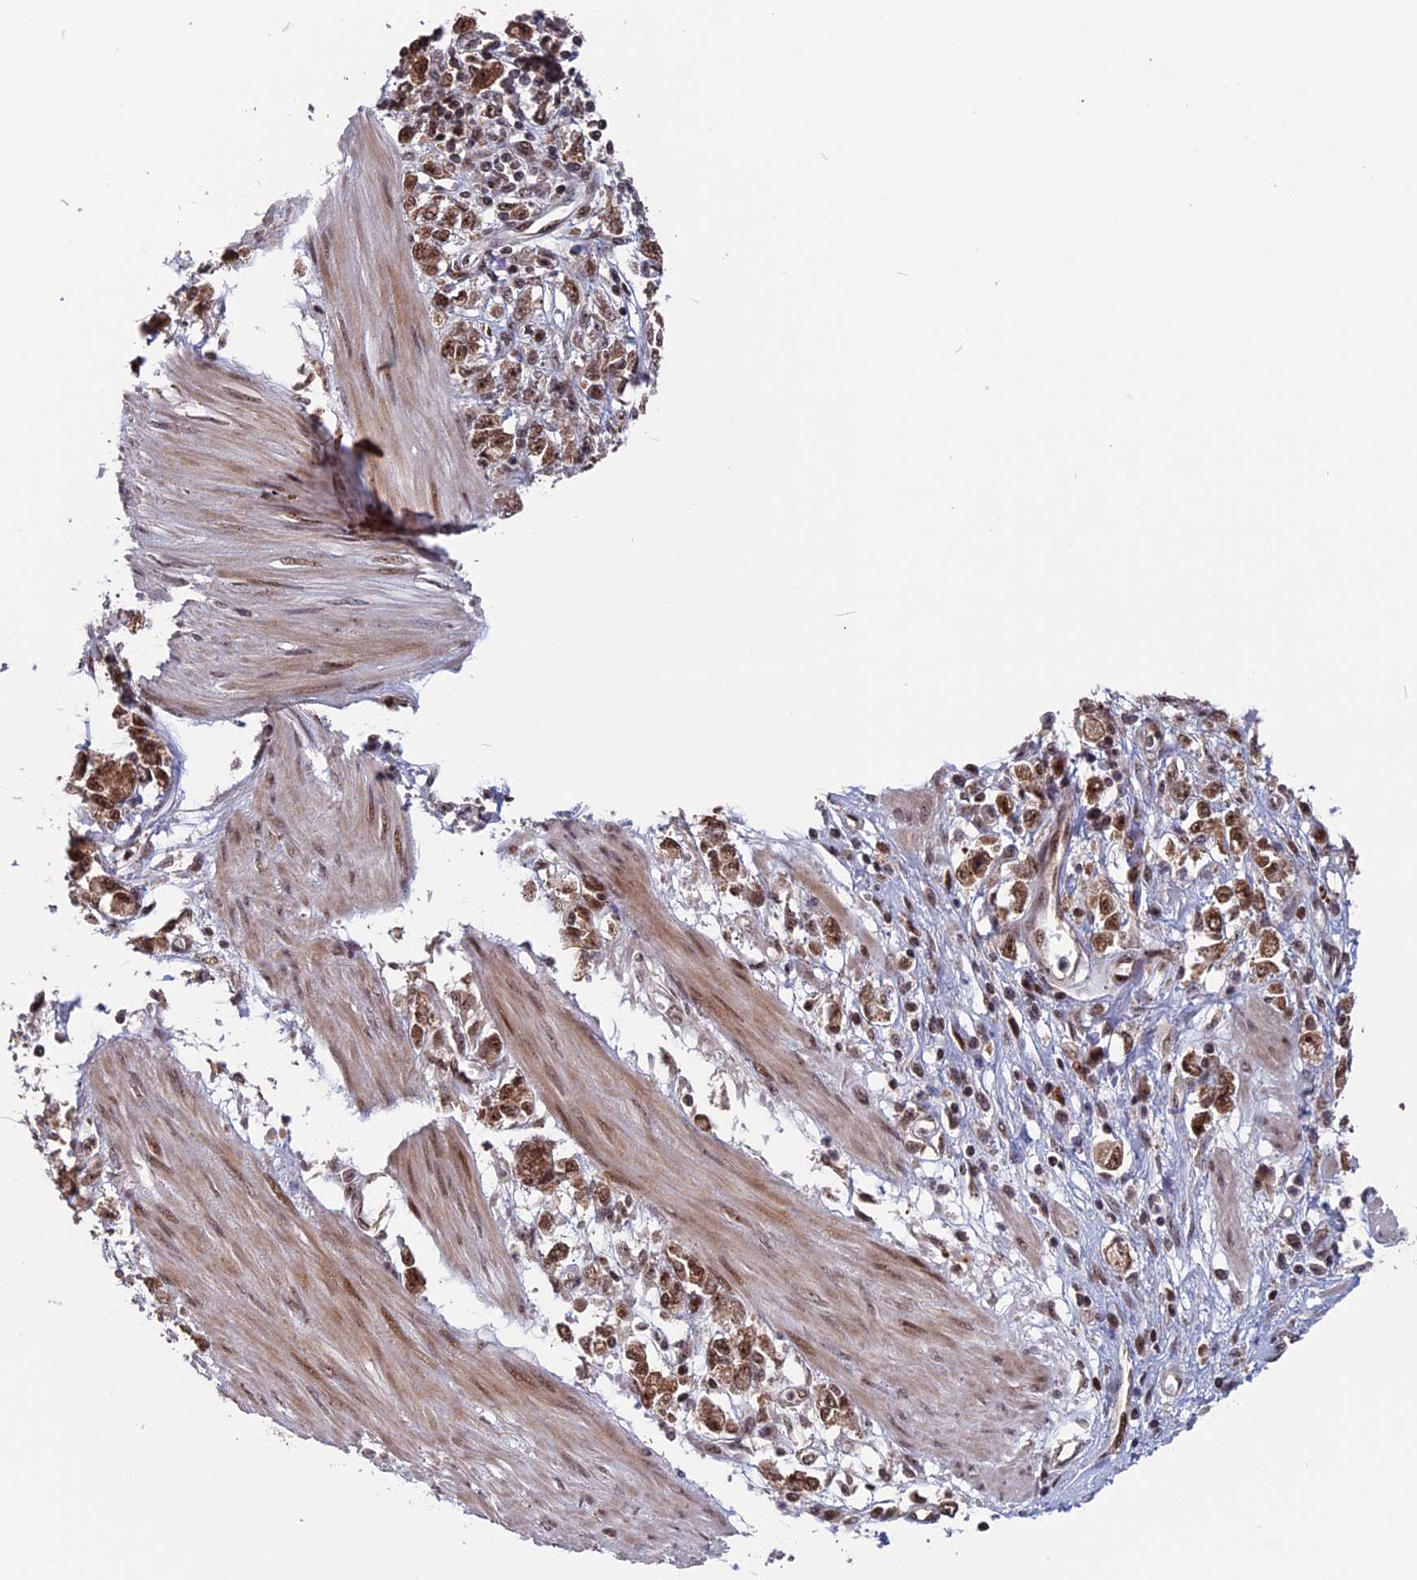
{"staining": {"intensity": "moderate", "quantity": ">75%", "location": "cytoplasmic/membranous,nuclear"}, "tissue": "stomach cancer", "cell_type": "Tumor cells", "image_type": "cancer", "snomed": [{"axis": "morphology", "description": "Adenocarcinoma, NOS"}, {"axis": "topography", "description": "Stomach"}], "caption": "Protein expression analysis of adenocarcinoma (stomach) exhibits moderate cytoplasmic/membranous and nuclear expression in approximately >75% of tumor cells.", "gene": "CACTIN", "patient": {"sex": "female", "age": 76}}